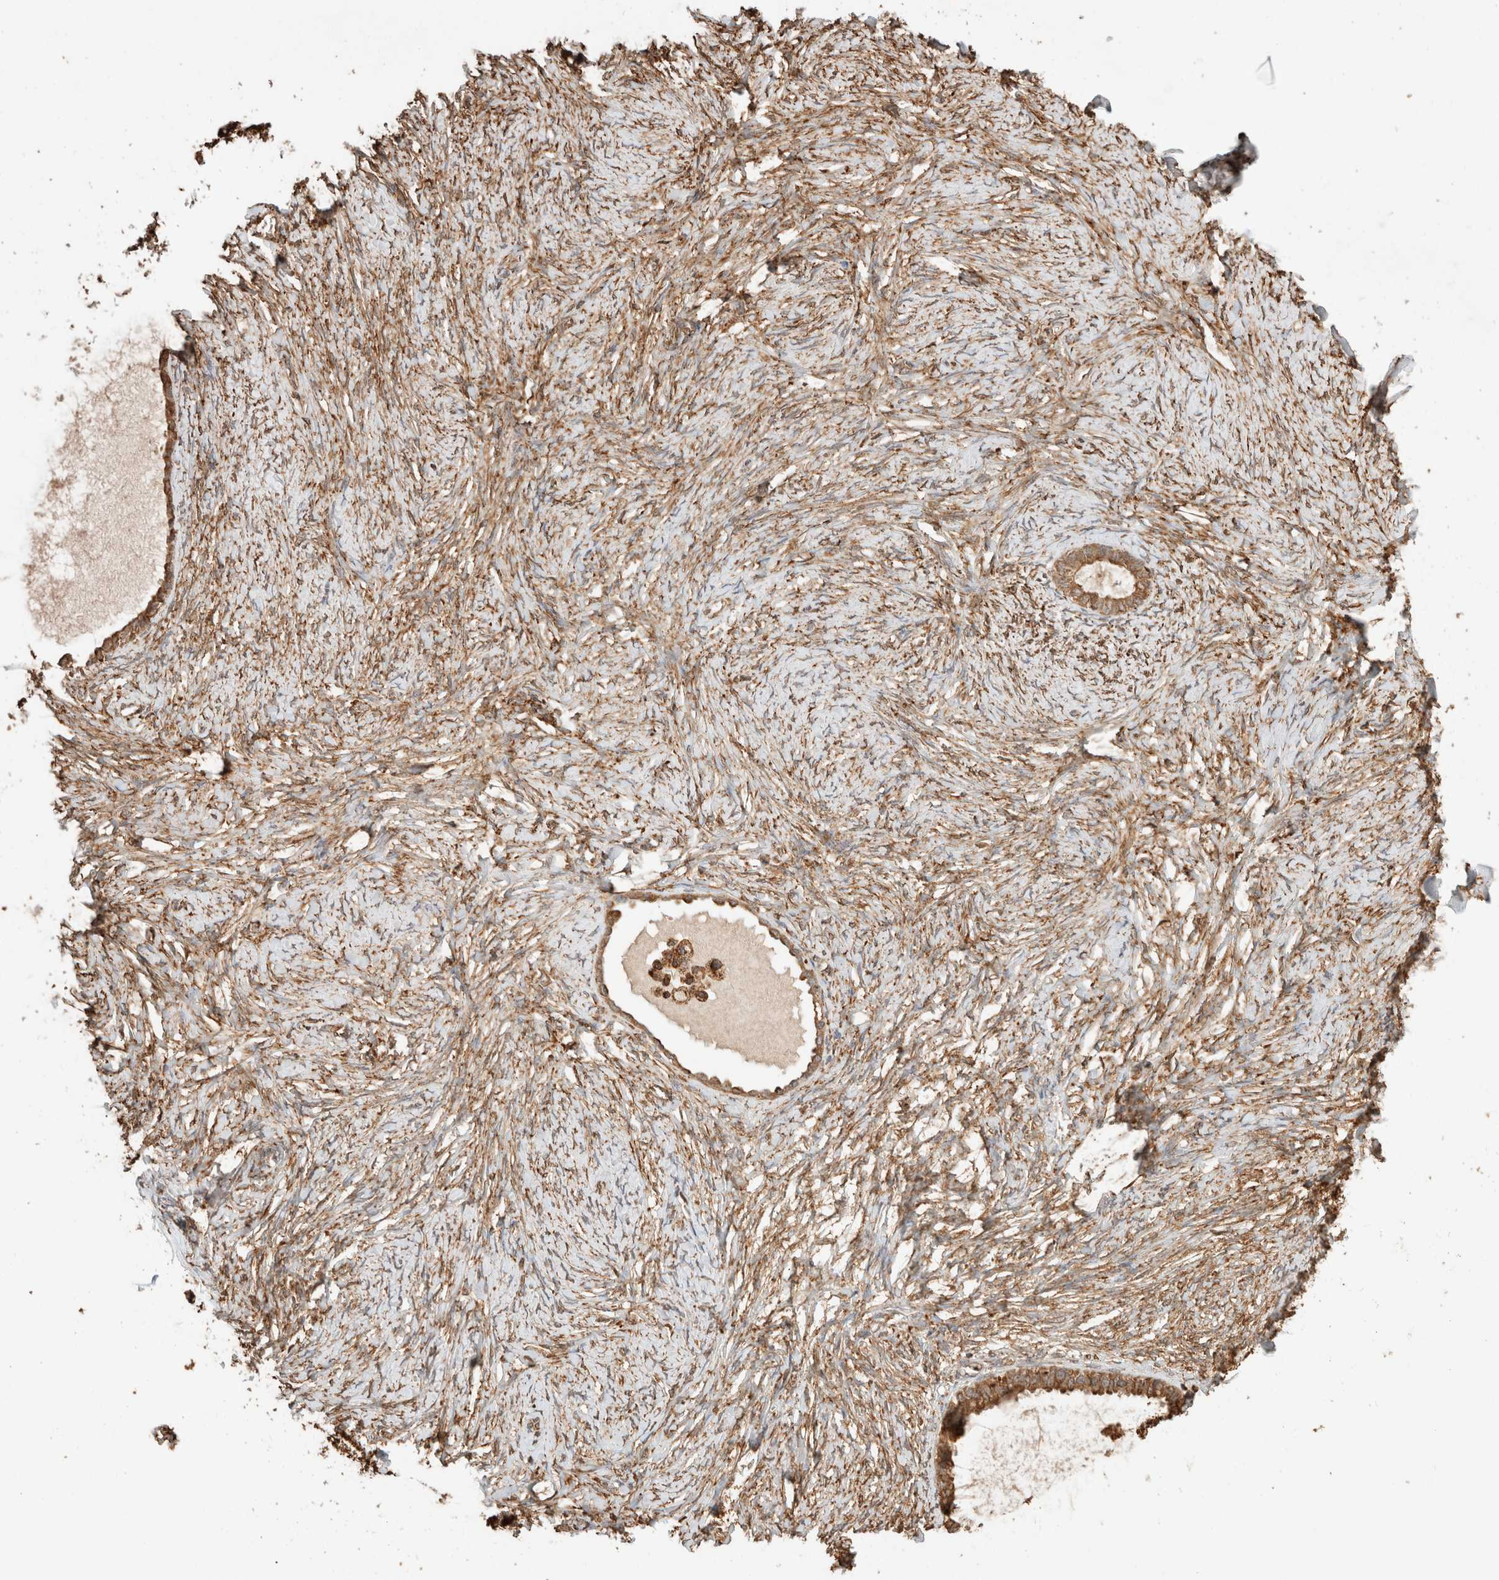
{"staining": {"intensity": "moderate", "quantity": ">75%", "location": "cytoplasmic/membranous"}, "tissue": "ovarian cancer", "cell_type": "Tumor cells", "image_type": "cancer", "snomed": [{"axis": "morphology", "description": "Cystadenocarcinoma, serous, NOS"}, {"axis": "topography", "description": "Ovary"}], "caption": "This histopathology image demonstrates immunohistochemistry staining of serous cystadenocarcinoma (ovarian), with medium moderate cytoplasmic/membranous staining in about >75% of tumor cells.", "gene": "ERAP1", "patient": {"sex": "female", "age": 79}}